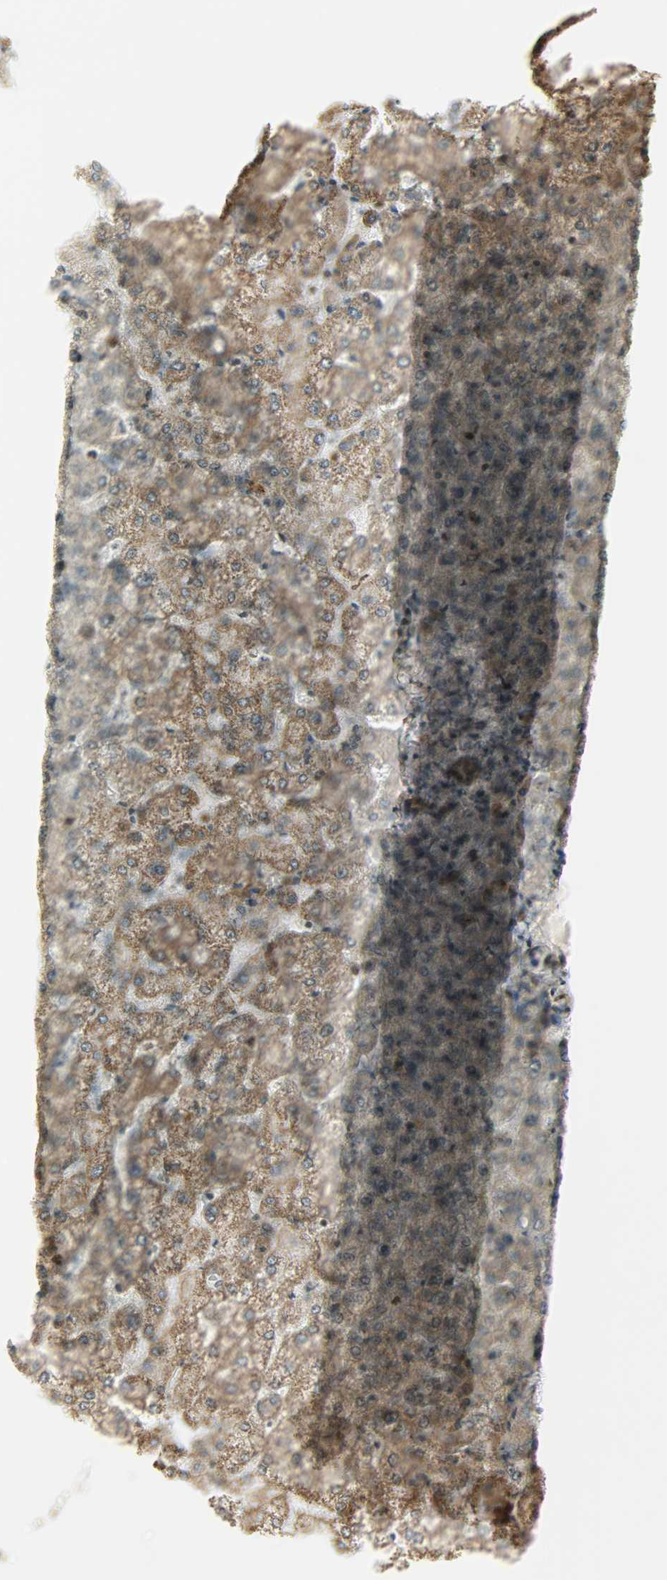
{"staining": {"intensity": "weak", "quantity": ">75%", "location": "cytoplasmic/membranous"}, "tissue": "liver", "cell_type": "Cholangiocytes", "image_type": "normal", "snomed": [{"axis": "morphology", "description": "Normal tissue, NOS"}, {"axis": "topography", "description": "Liver"}], "caption": "Weak cytoplasmic/membranous protein positivity is present in about >75% of cholangiocytes in liver.", "gene": "SMARCA5", "patient": {"sex": "female", "age": 32}}